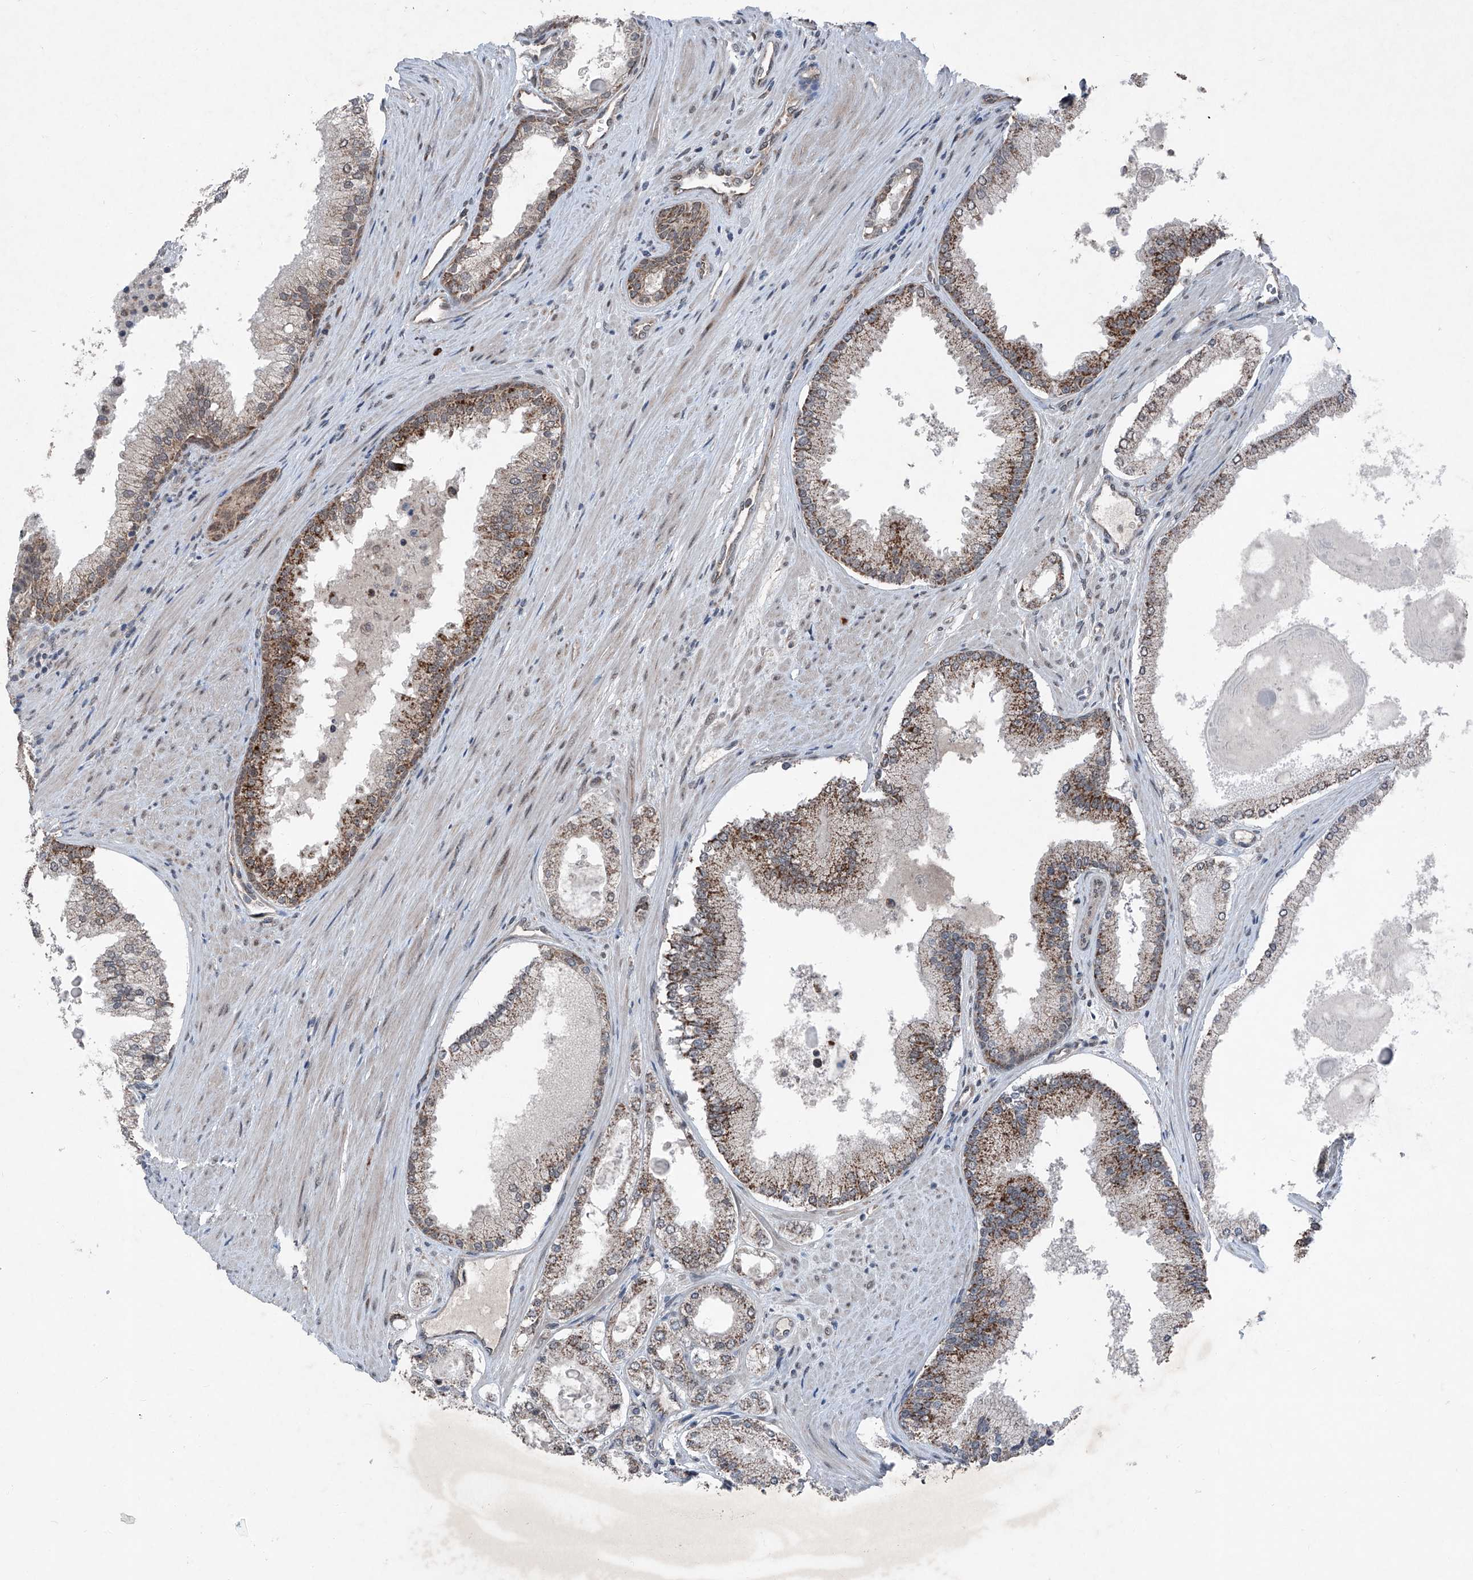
{"staining": {"intensity": "weak", "quantity": ">75%", "location": "cytoplasmic/membranous"}, "tissue": "prostate cancer", "cell_type": "Tumor cells", "image_type": "cancer", "snomed": [{"axis": "morphology", "description": "Adenocarcinoma, High grade"}, {"axis": "topography", "description": "Prostate"}], "caption": "The histopathology image reveals a brown stain indicating the presence of a protein in the cytoplasmic/membranous of tumor cells in prostate cancer (high-grade adenocarcinoma).", "gene": "COA7", "patient": {"sex": "male", "age": 60}}